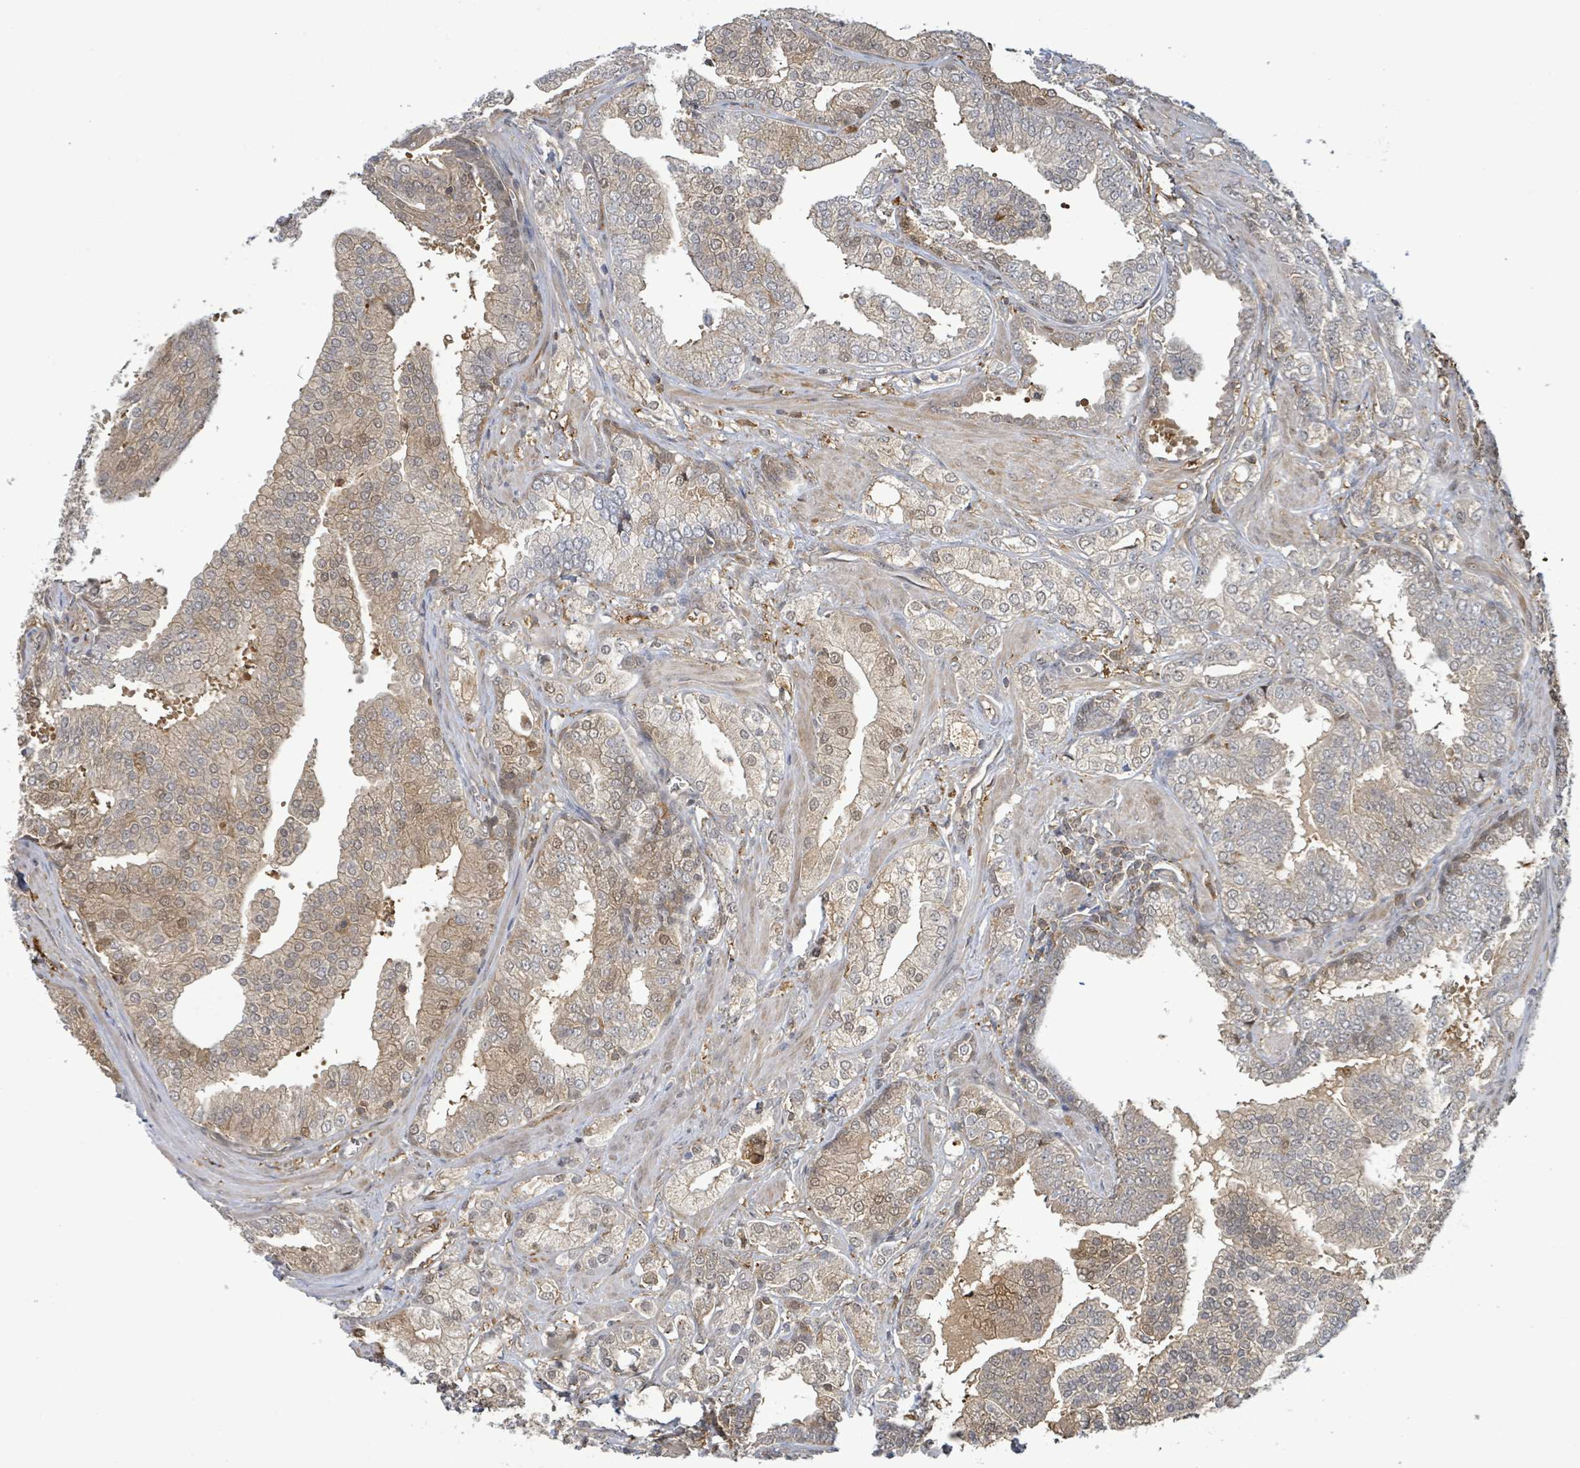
{"staining": {"intensity": "moderate", "quantity": ">75%", "location": "cytoplasmic/membranous,nuclear"}, "tissue": "prostate cancer", "cell_type": "Tumor cells", "image_type": "cancer", "snomed": [{"axis": "morphology", "description": "Adenocarcinoma, High grade"}, {"axis": "topography", "description": "Prostate"}], "caption": "Tumor cells reveal moderate cytoplasmic/membranous and nuclear staining in approximately >75% of cells in prostate high-grade adenocarcinoma. (IHC, brightfield microscopy, high magnification).", "gene": "PGAM1", "patient": {"sex": "male", "age": 50}}